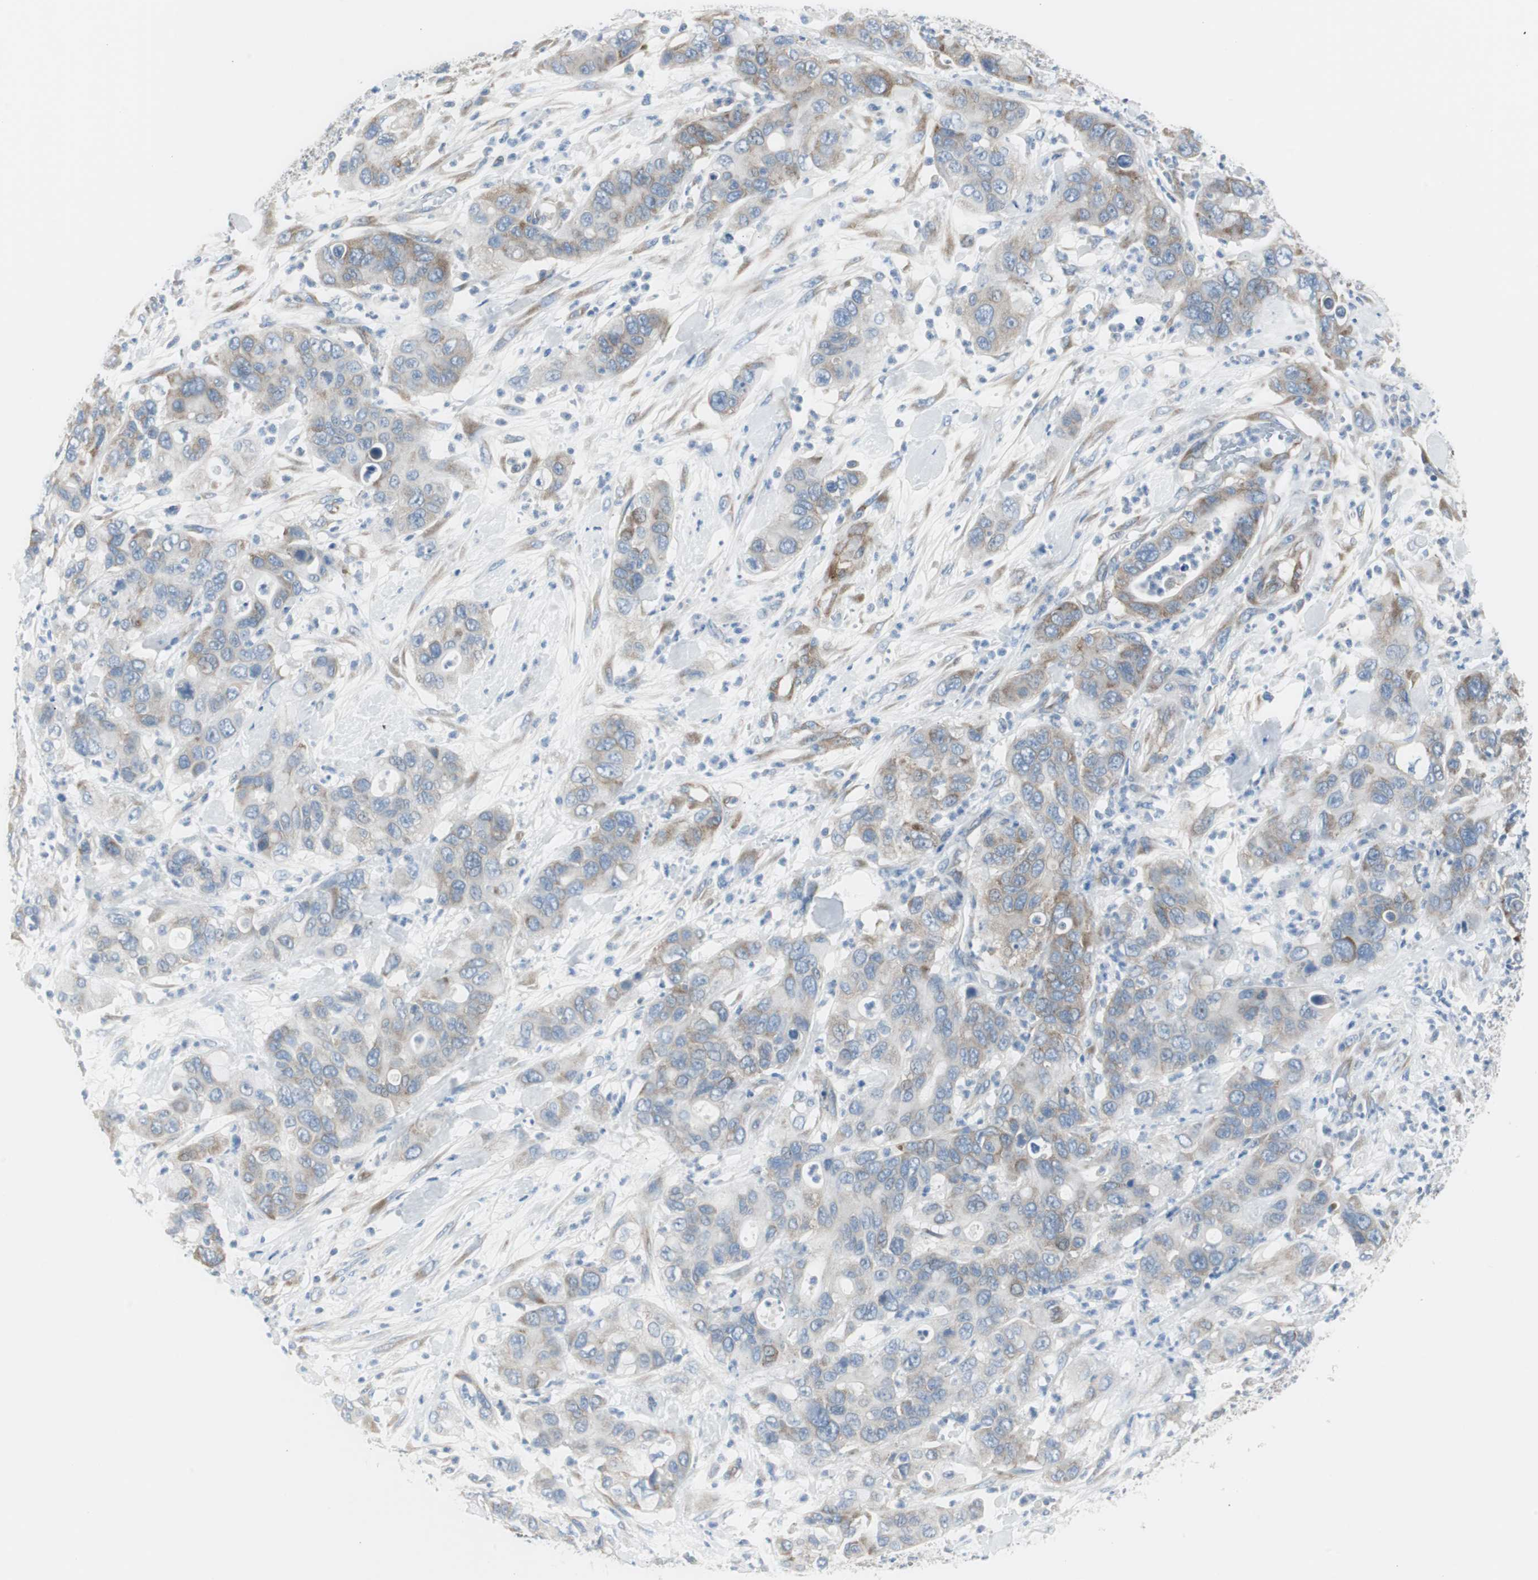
{"staining": {"intensity": "weak", "quantity": ">75%", "location": "cytoplasmic/membranous"}, "tissue": "pancreatic cancer", "cell_type": "Tumor cells", "image_type": "cancer", "snomed": [{"axis": "morphology", "description": "Adenocarcinoma, NOS"}, {"axis": "topography", "description": "Pancreas"}], "caption": "Tumor cells reveal low levels of weak cytoplasmic/membranous expression in approximately >75% of cells in human pancreatic adenocarcinoma. The protein is shown in brown color, while the nuclei are stained blue.", "gene": "RPS12", "patient": {"sex": "female", "age": 71}}